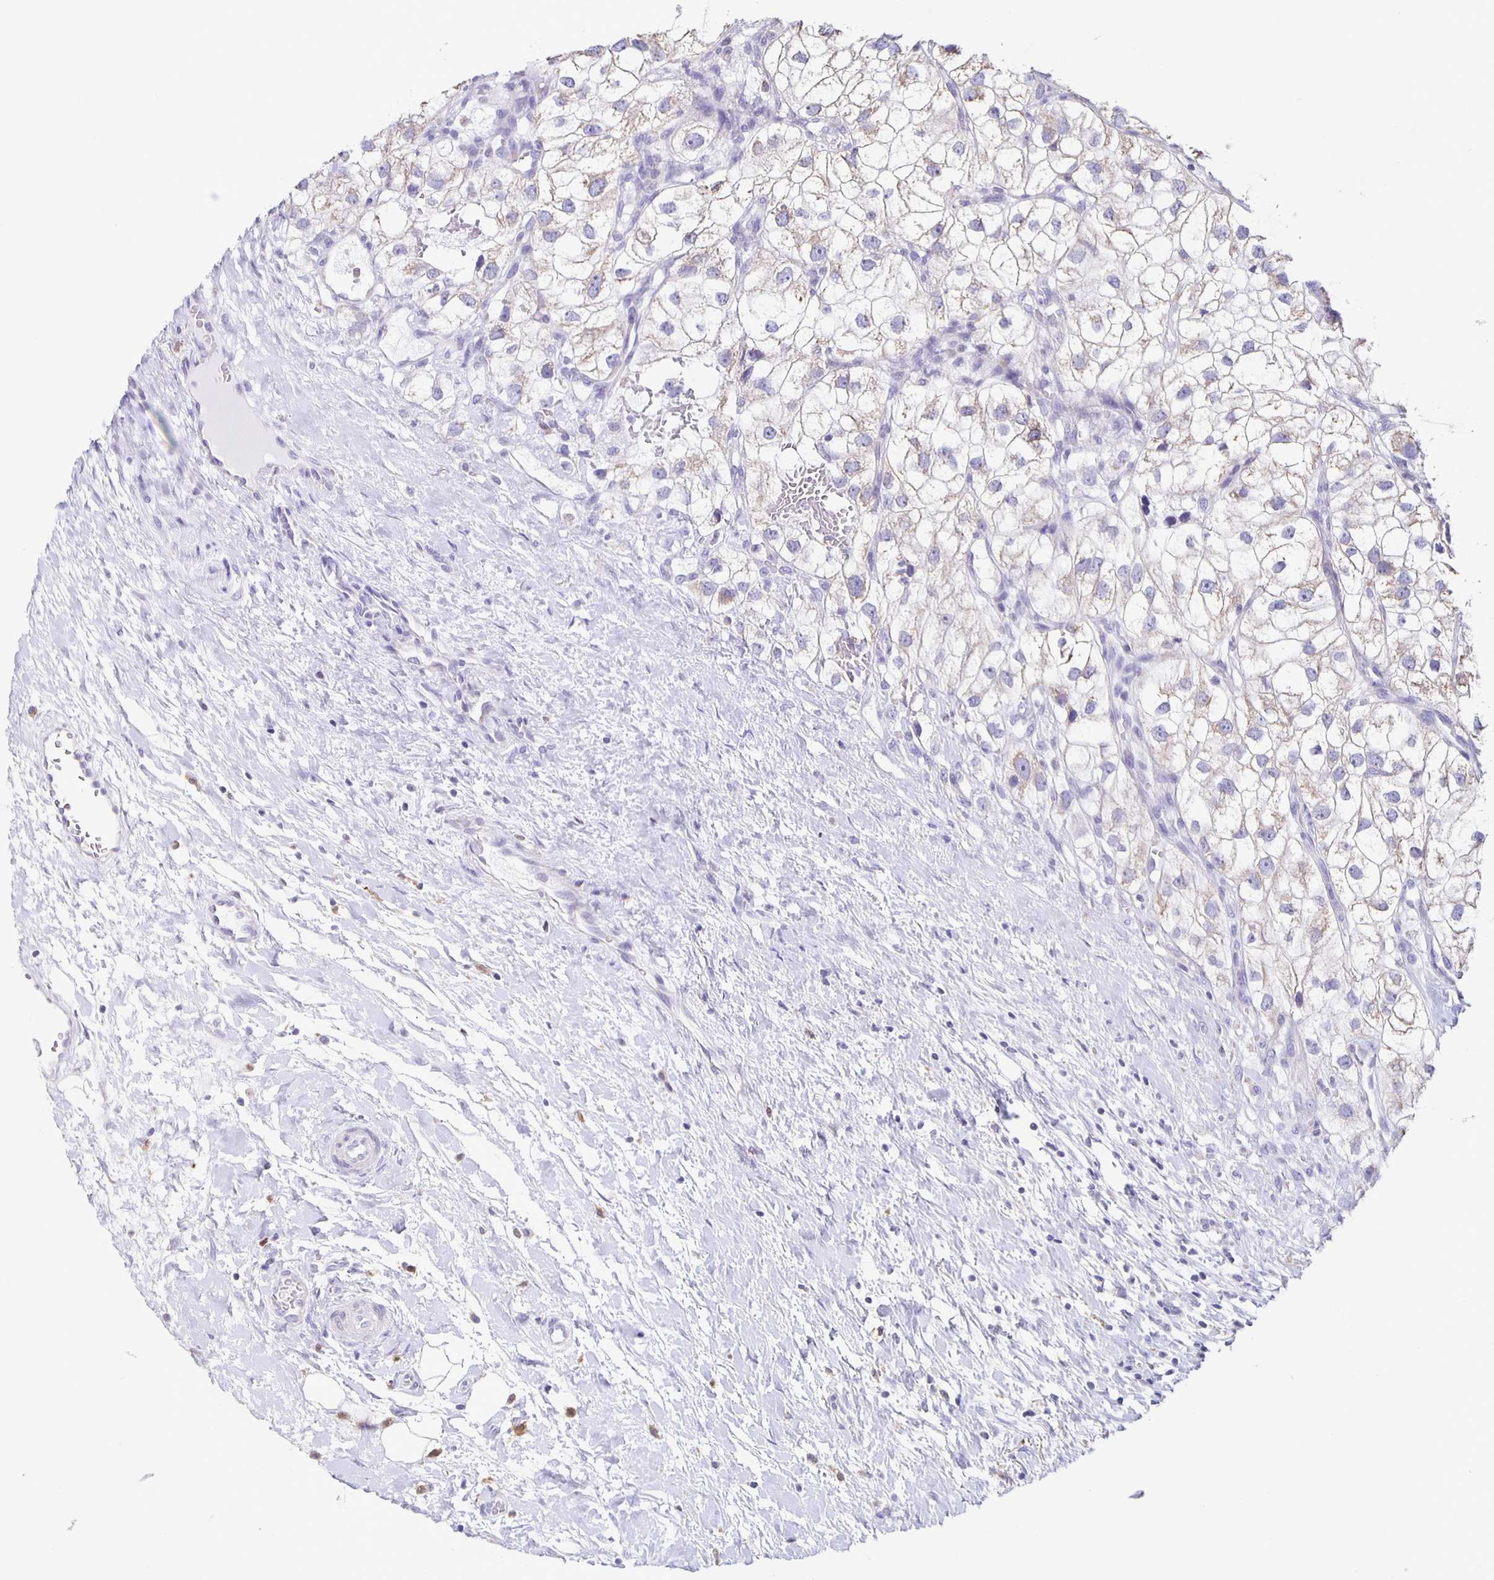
{"staining": {"intensity": "weak", "quantity": "<25%", "location": "cytoplasmic/membranous"}, "tissue": "renal cancer", "cell_type": "Tumor cells", "image_type": "cancer", "snomed": [{"axis": "morphology", "description": "Adenocarcinoma, NOS"}, {"axis": "topography", "description": "Kidney"}], "caption": "There is no significant positivity in tumor cells of renal adenocarcinoma.", "gene": "TPPP", "patient": {"sex": "male", "age": 59}}